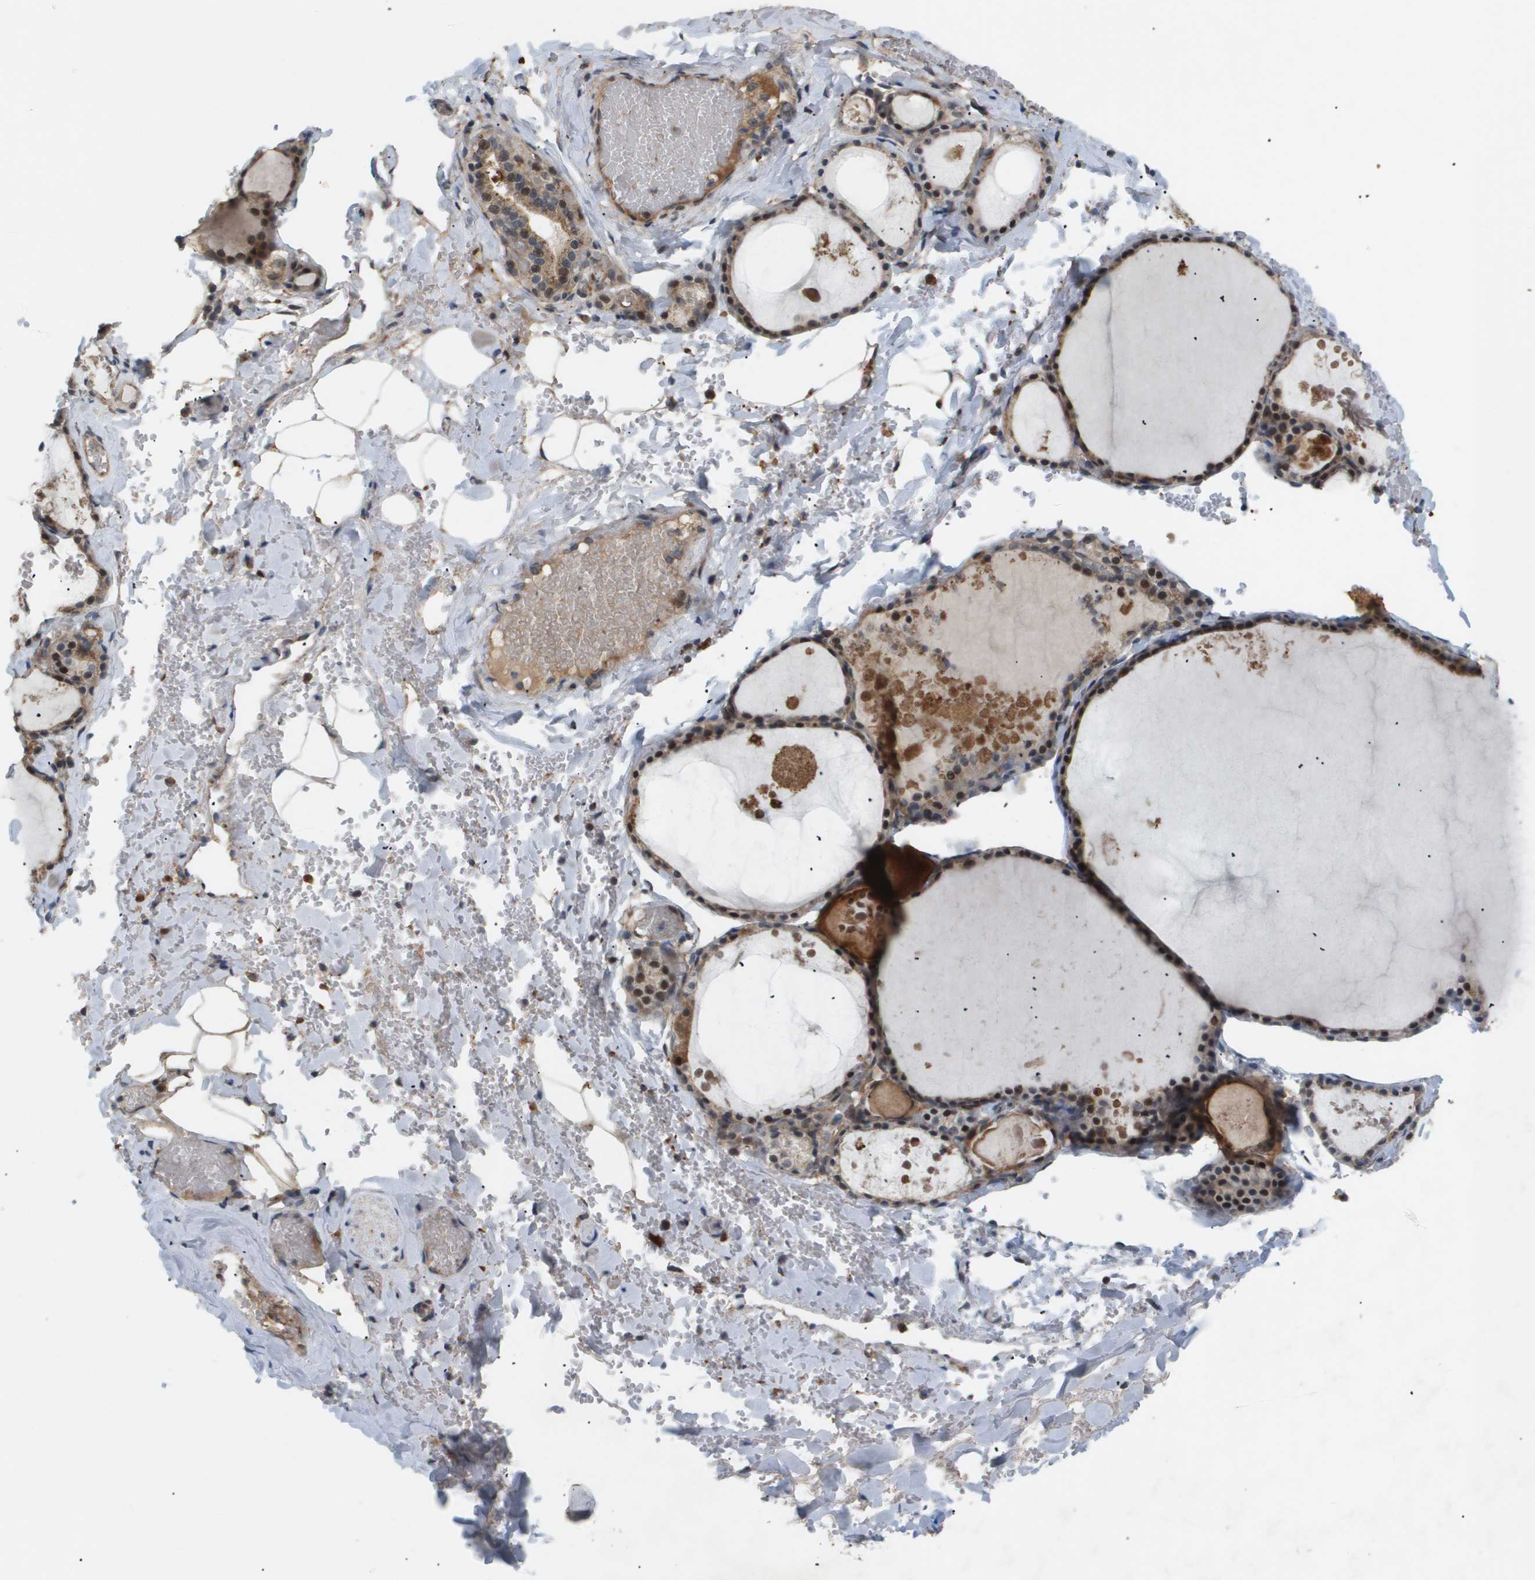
{"staining": {"intensity": "moderate", "quantity": ">75%", "location": "cytoplasmic/membranous"}, "tissue": "thyroid gland", "cell_type": "Glandular cells", "image_type": "normal", "snomed": [{"axis": "morphology", "description": "Normal tissue, NOS"}, {"axis": "topography", "description": "Thyroid gland"}], "caption": "This micrograph displays IHC staining of benign thyroid gland, with medium moderate cytoplasmic/membranous expression in approximately >75% of glandular cells.", "gene": "PDGFB", "patient": {"sex": "male", "age": 56}}